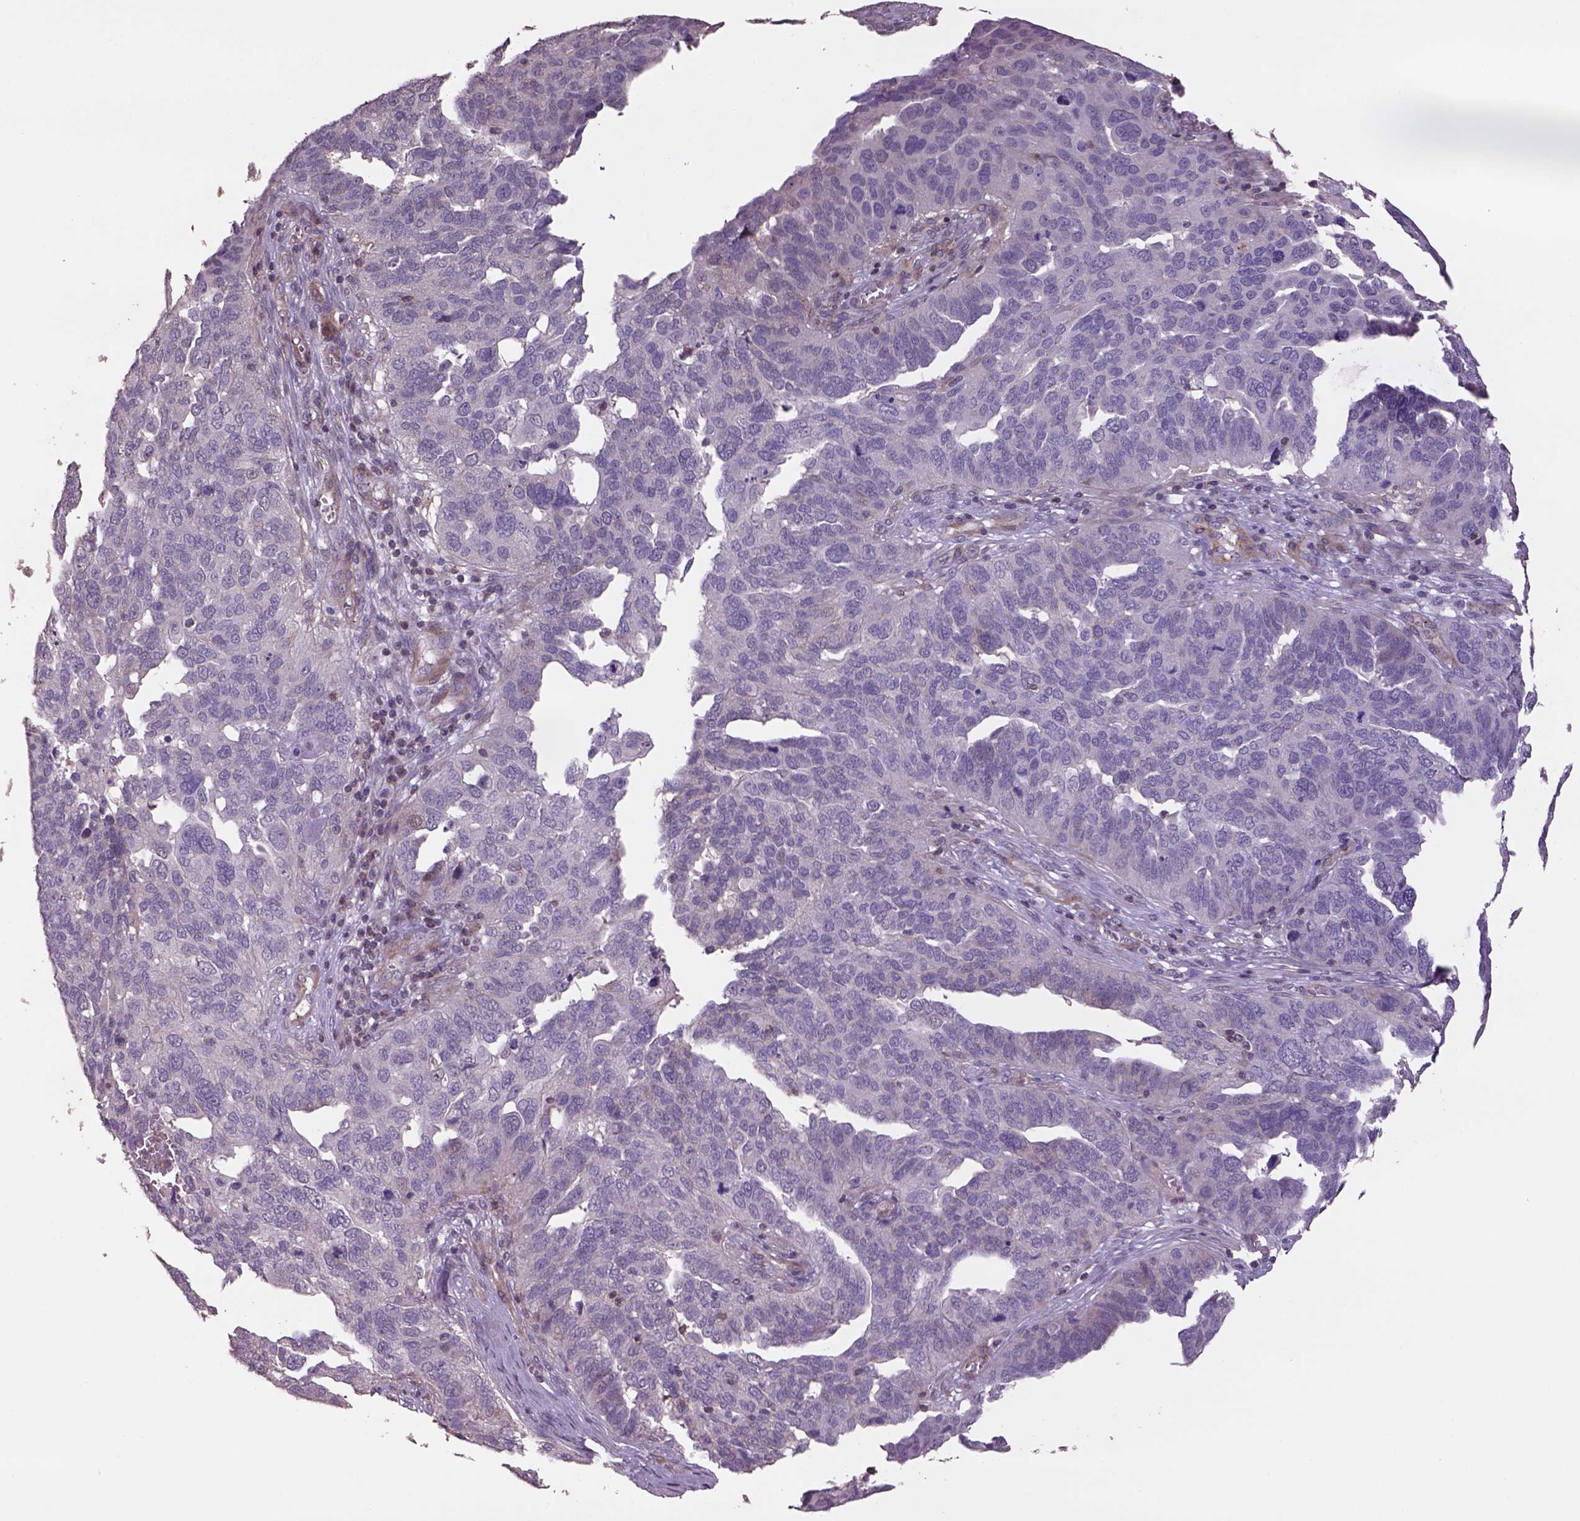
{"staining": {"intensity": "negative", "quantity": "none", "location": "none"}, "tissue": "ovarian cancer", "cell_type": "Tumor cells", "image_type": "cancer", "snomed": [{"axis": "morphology", "description": "Carcinoma, endometroid"}, {"axis": "topography", "description": "Soft tissue"}, {"axis": "topography", "description": "Ovary"}], "caption": "A high-resolution image shows IHC staining of endometroid carcinoma (ovarian), which demonstrates no significant staining in tumor cells.", "gene": "LIN7A", "patient": {"sex": "female", "age": 52}}